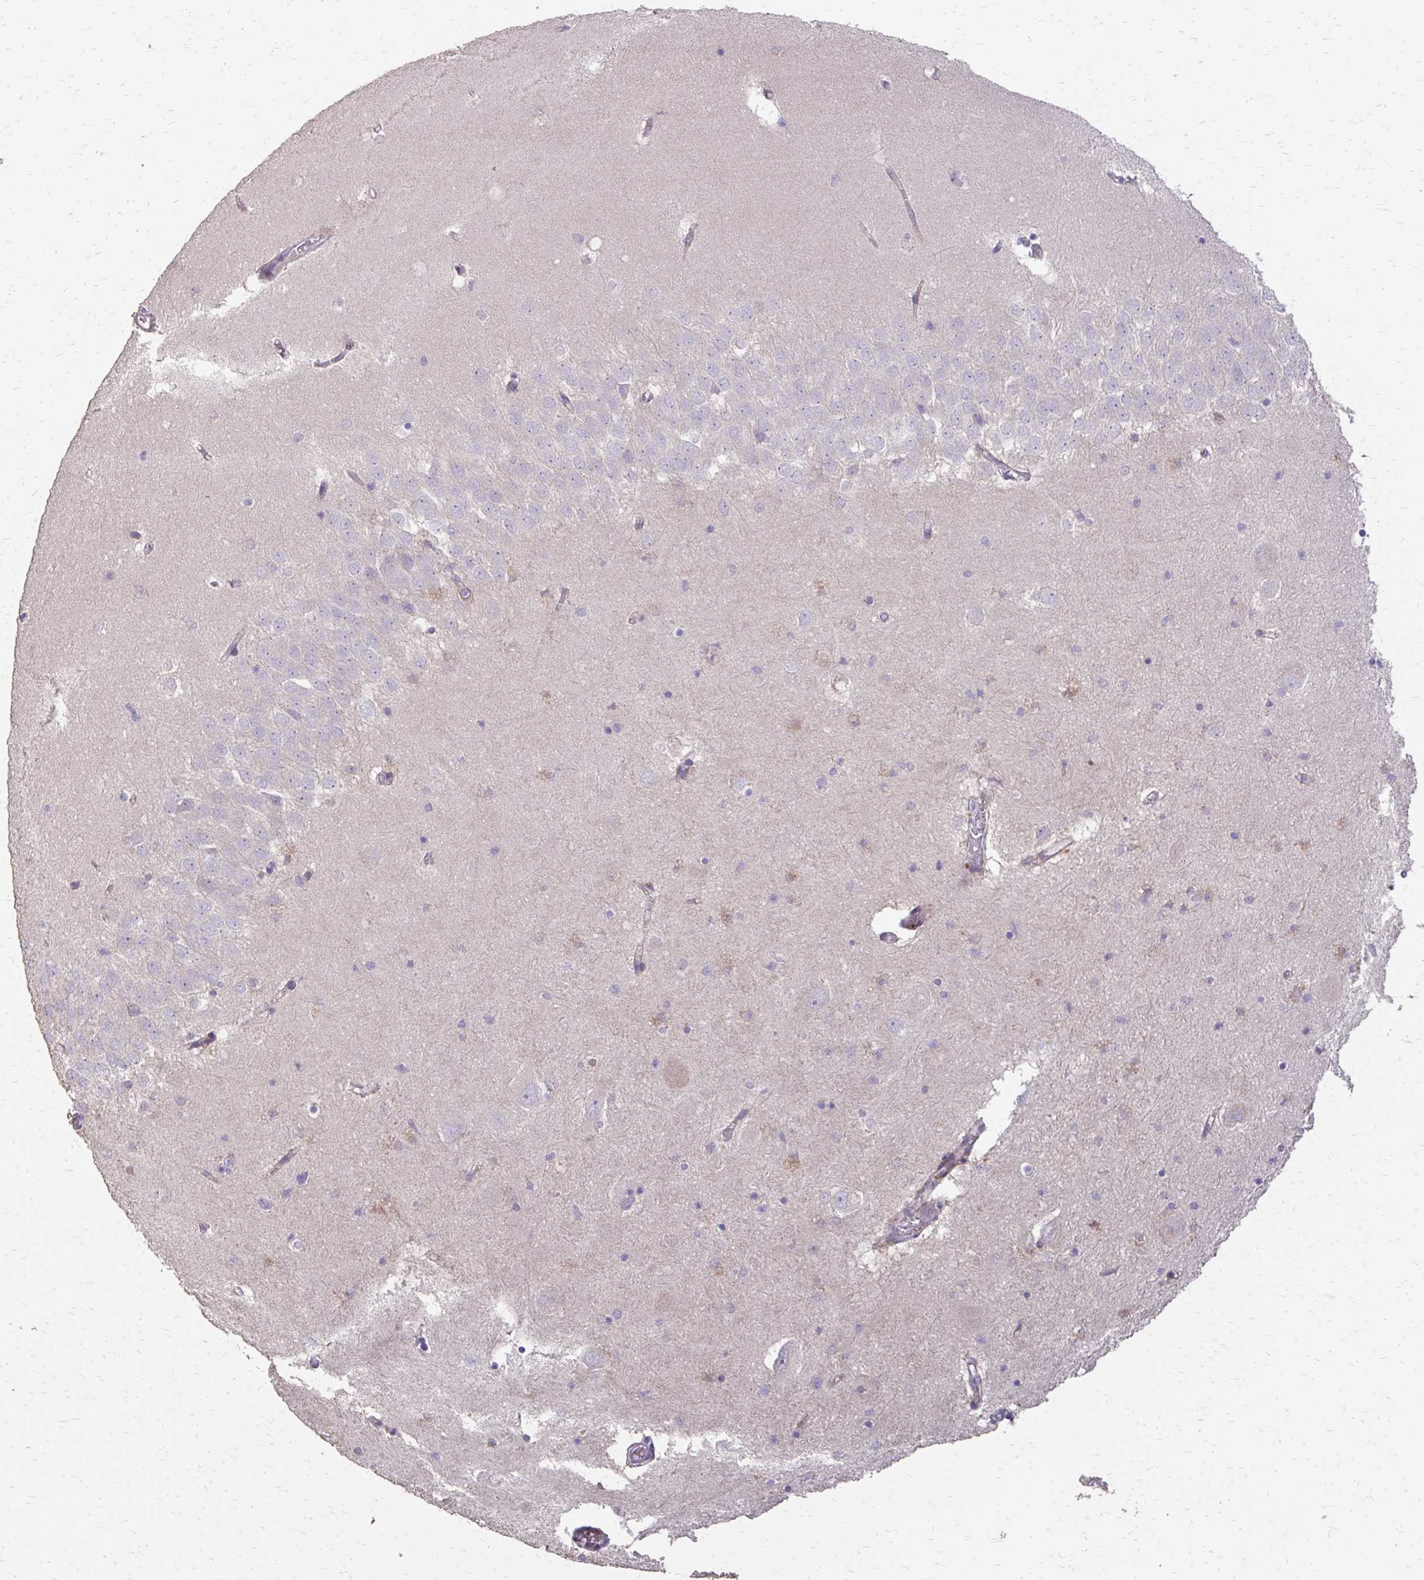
{"staining": {"intensity": "negative", "quantity": "none", "location": "none"}, "tissue": "hippocampus", "cell_type": "Glial cells", "image_type": "normal", "snomed": [{"axis": "morphology", "description": "Normal tissue, NOS"}, {"axis": "topography", "description": "Hippocampus"}], "caption": "The image shows no significant expression in glial cells of hippocampus.", "gene": "MYORG", "patient": {"sex": "male", "age": 58}}